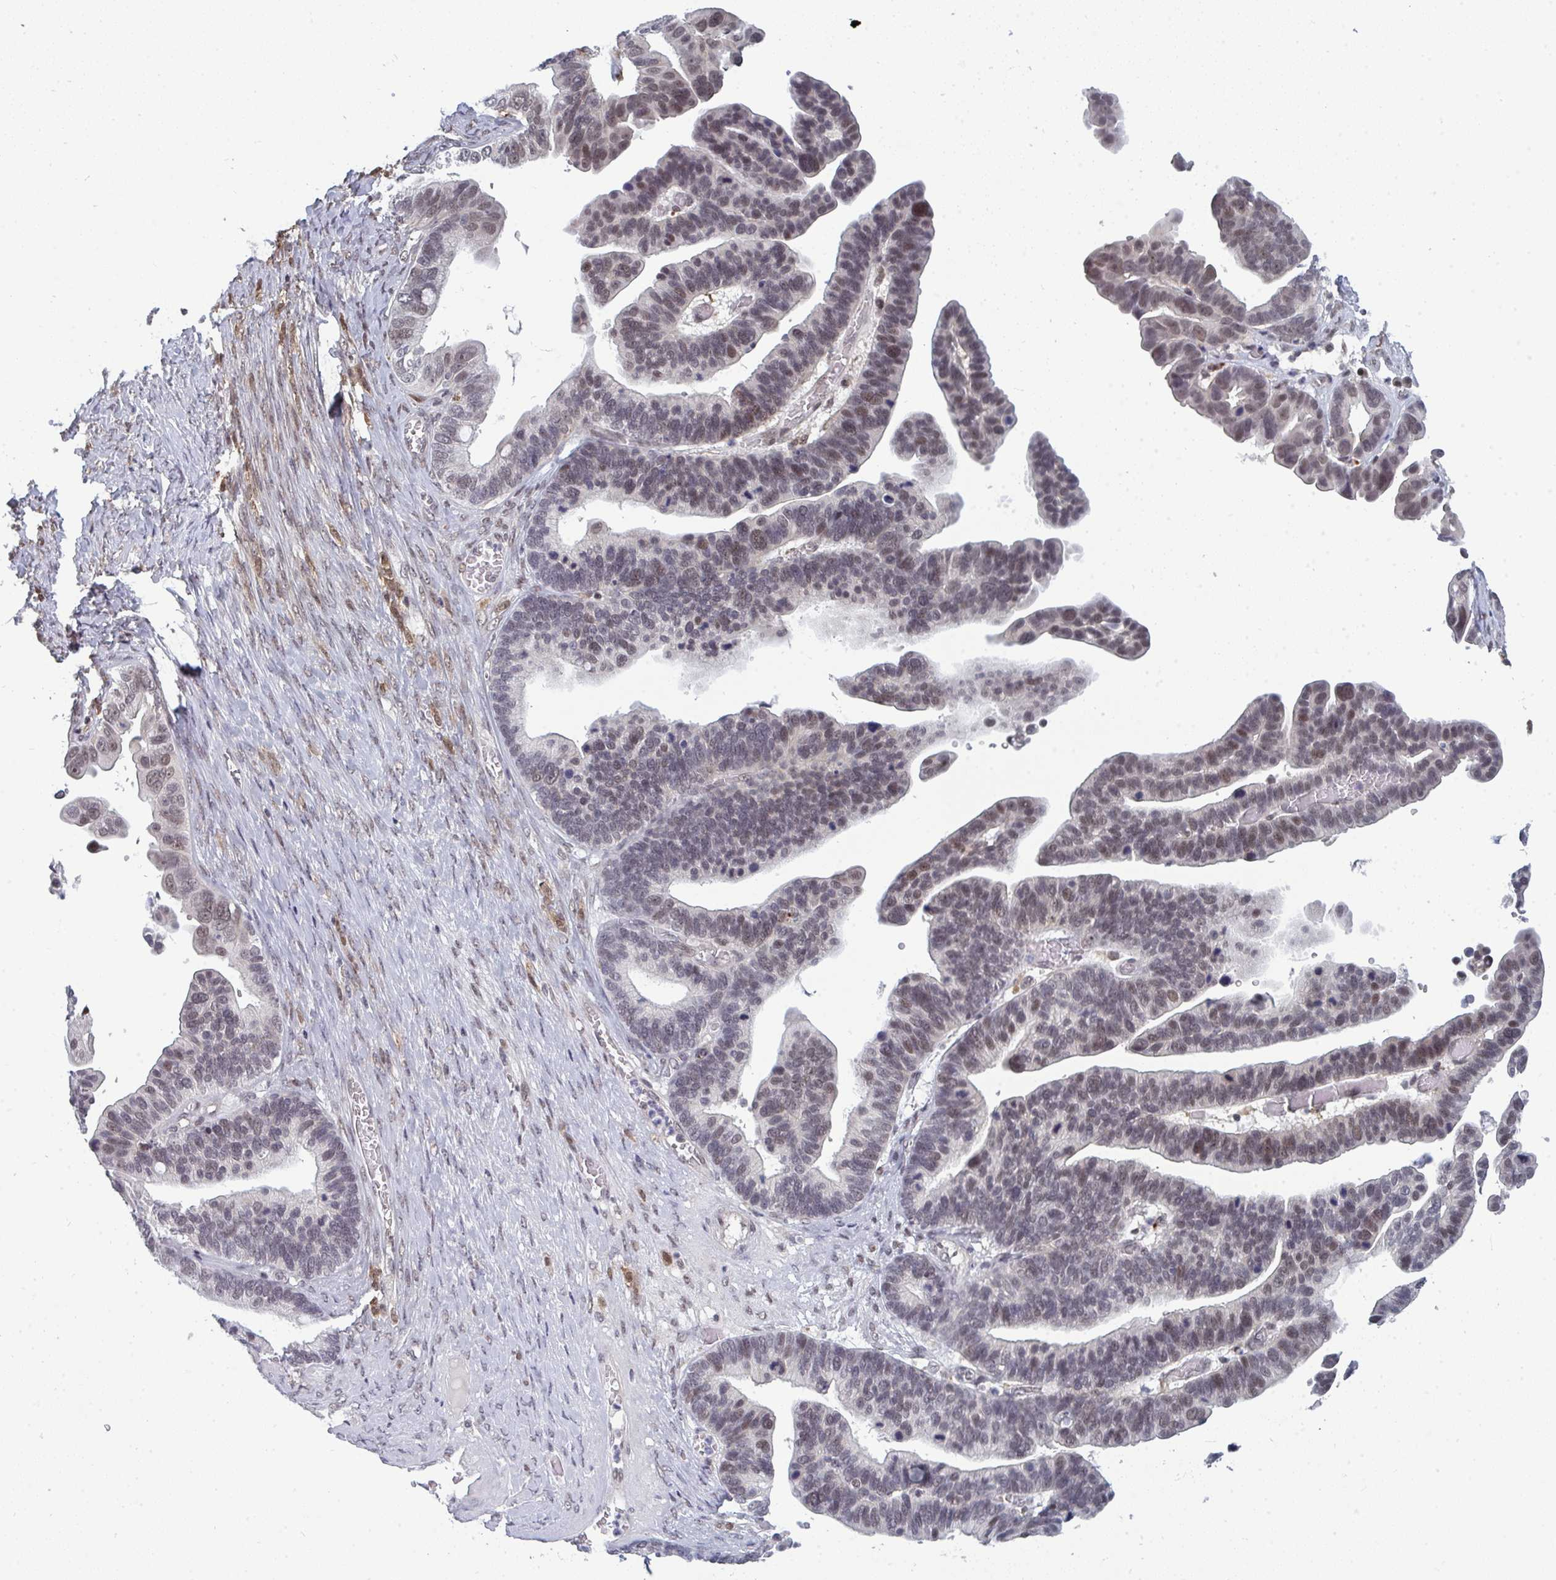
{"staining": {"intensity": "weak", "quantity": "<25%", "location": "nuclear"}, "tissue": "ovarian cancer", "cell_type": "Tumor cells", "image_type": "cancer", "snomed": [{"axis": "morphology", "description": "Cystadenocarcinoma, serous, NOS"}, {"axis": "topography", "description": "Ovary"}], "caption": "This histopathology image is of ovarian cancer (serous cystadenocarcinoma) stained with immunohistochemistry to label a protein in brown with the nuclei are counter-stained blue. There is no positivity in tumor cells.", "gene": "ATF1", "patient": {"sex": "female", "age": 56}}